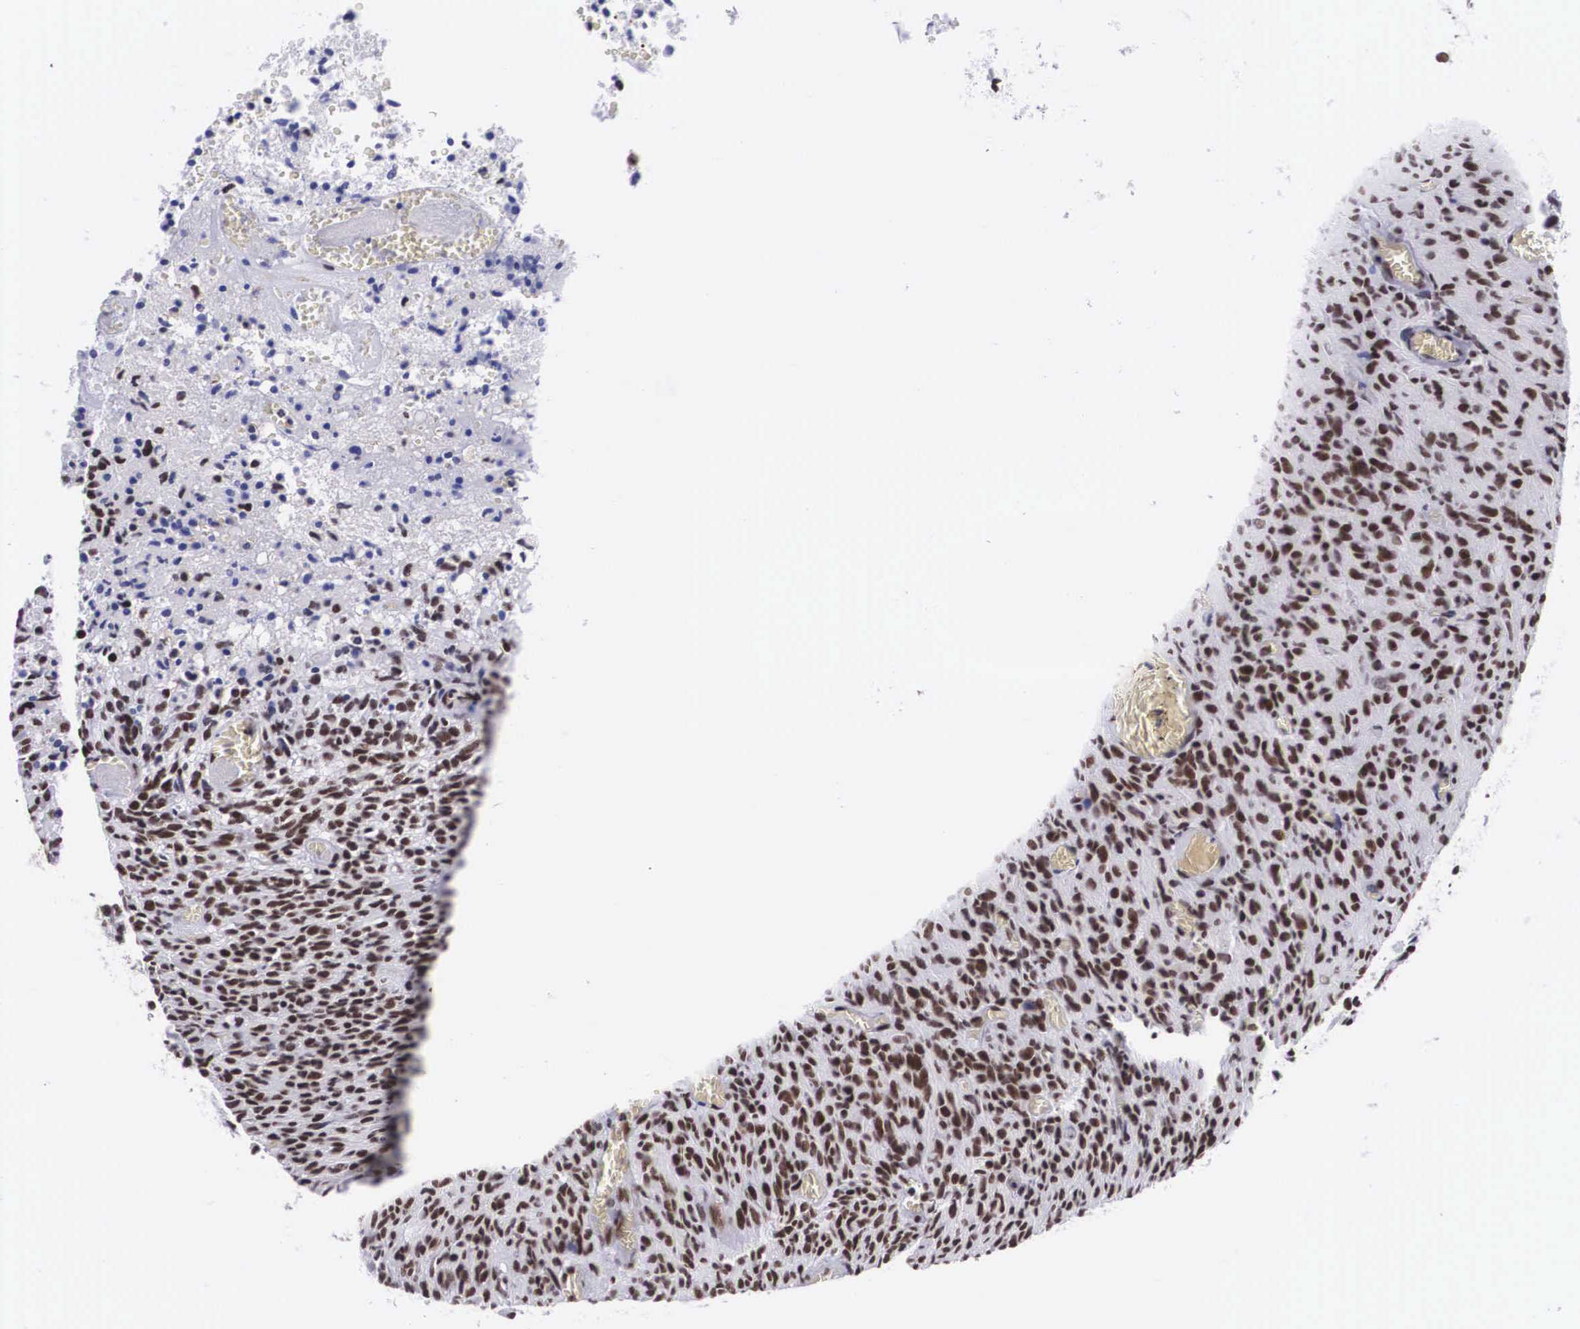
{"staining": {"intensity": "moderate", "quantity": ">75%", "location": "nuclear"}, "tissue": "glioma", "cell_type": "Tumor cells", "image_type": "cancer", "snomed": [{"axis": "morphology", "description": "Glioma, malignant, High grade"}, {"axis": "topography", "description": "Brain"}], "caption": "The histopathology image exhibits immunohistochemical staining of malignant high-grade glioma. There is moderate nuclear positivity is appreciated in approximately >75% of tumor cells.", "gene": "SF3A1", "patient": {"sex": "male", "age": 56}}